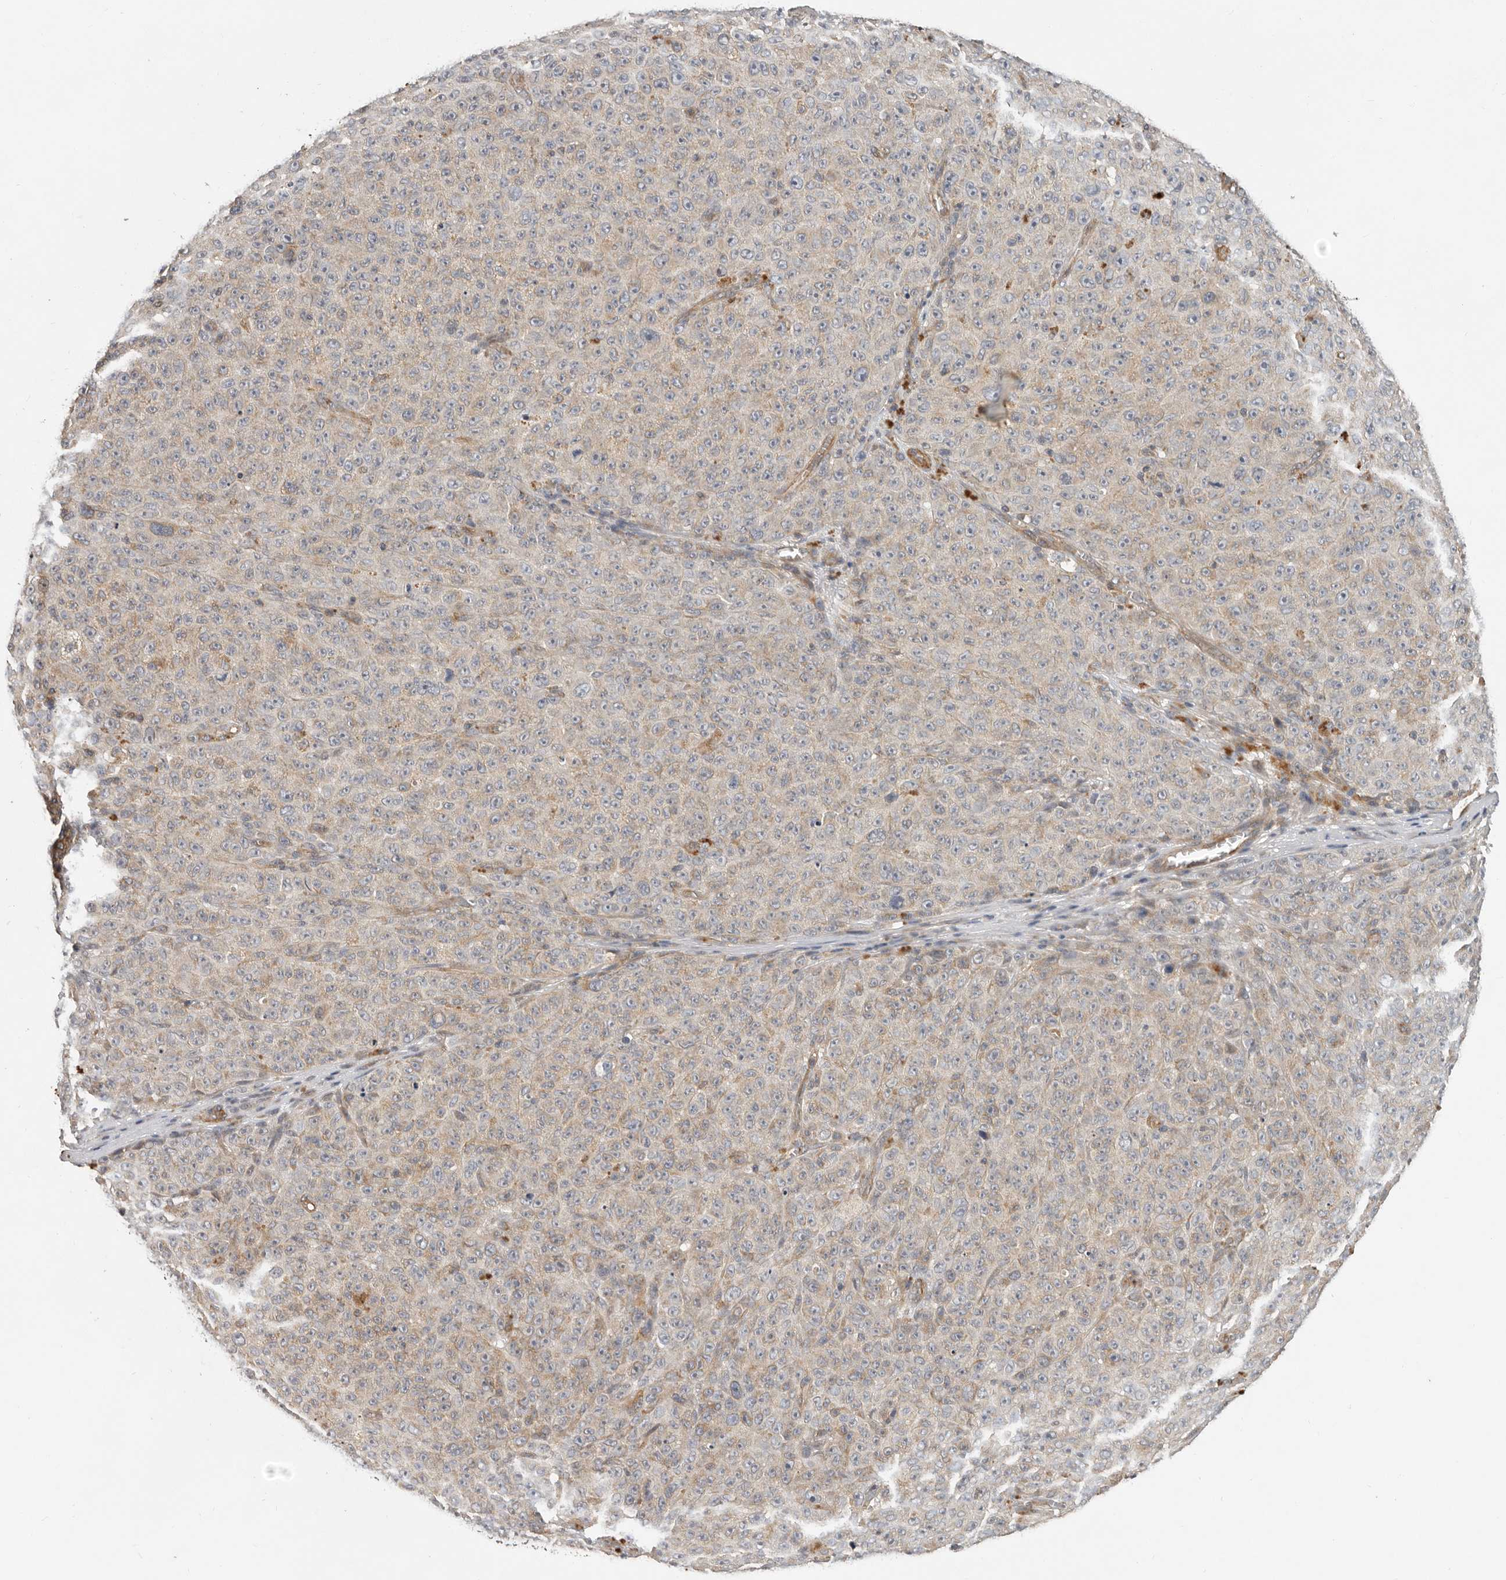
{"staining": {"intensity": "weak", "quantity": "<25%", "location": "cytoplasmic/membranous"}, "tissue": "melanoma", "cell_type": "Tumor cells", "image_type": "cancer", "snomed": [{"axis": "morphology", "description": "Malignant melanoma, NOS"}, {"axis": "topography", "description": "Skin"}], "caption": "Human malignant melanoma stained for a protein using IHC demonstrates no positivity in tumor cells.", "gene": "RNF157", "patient": {"sex": "female", "age": 82}}